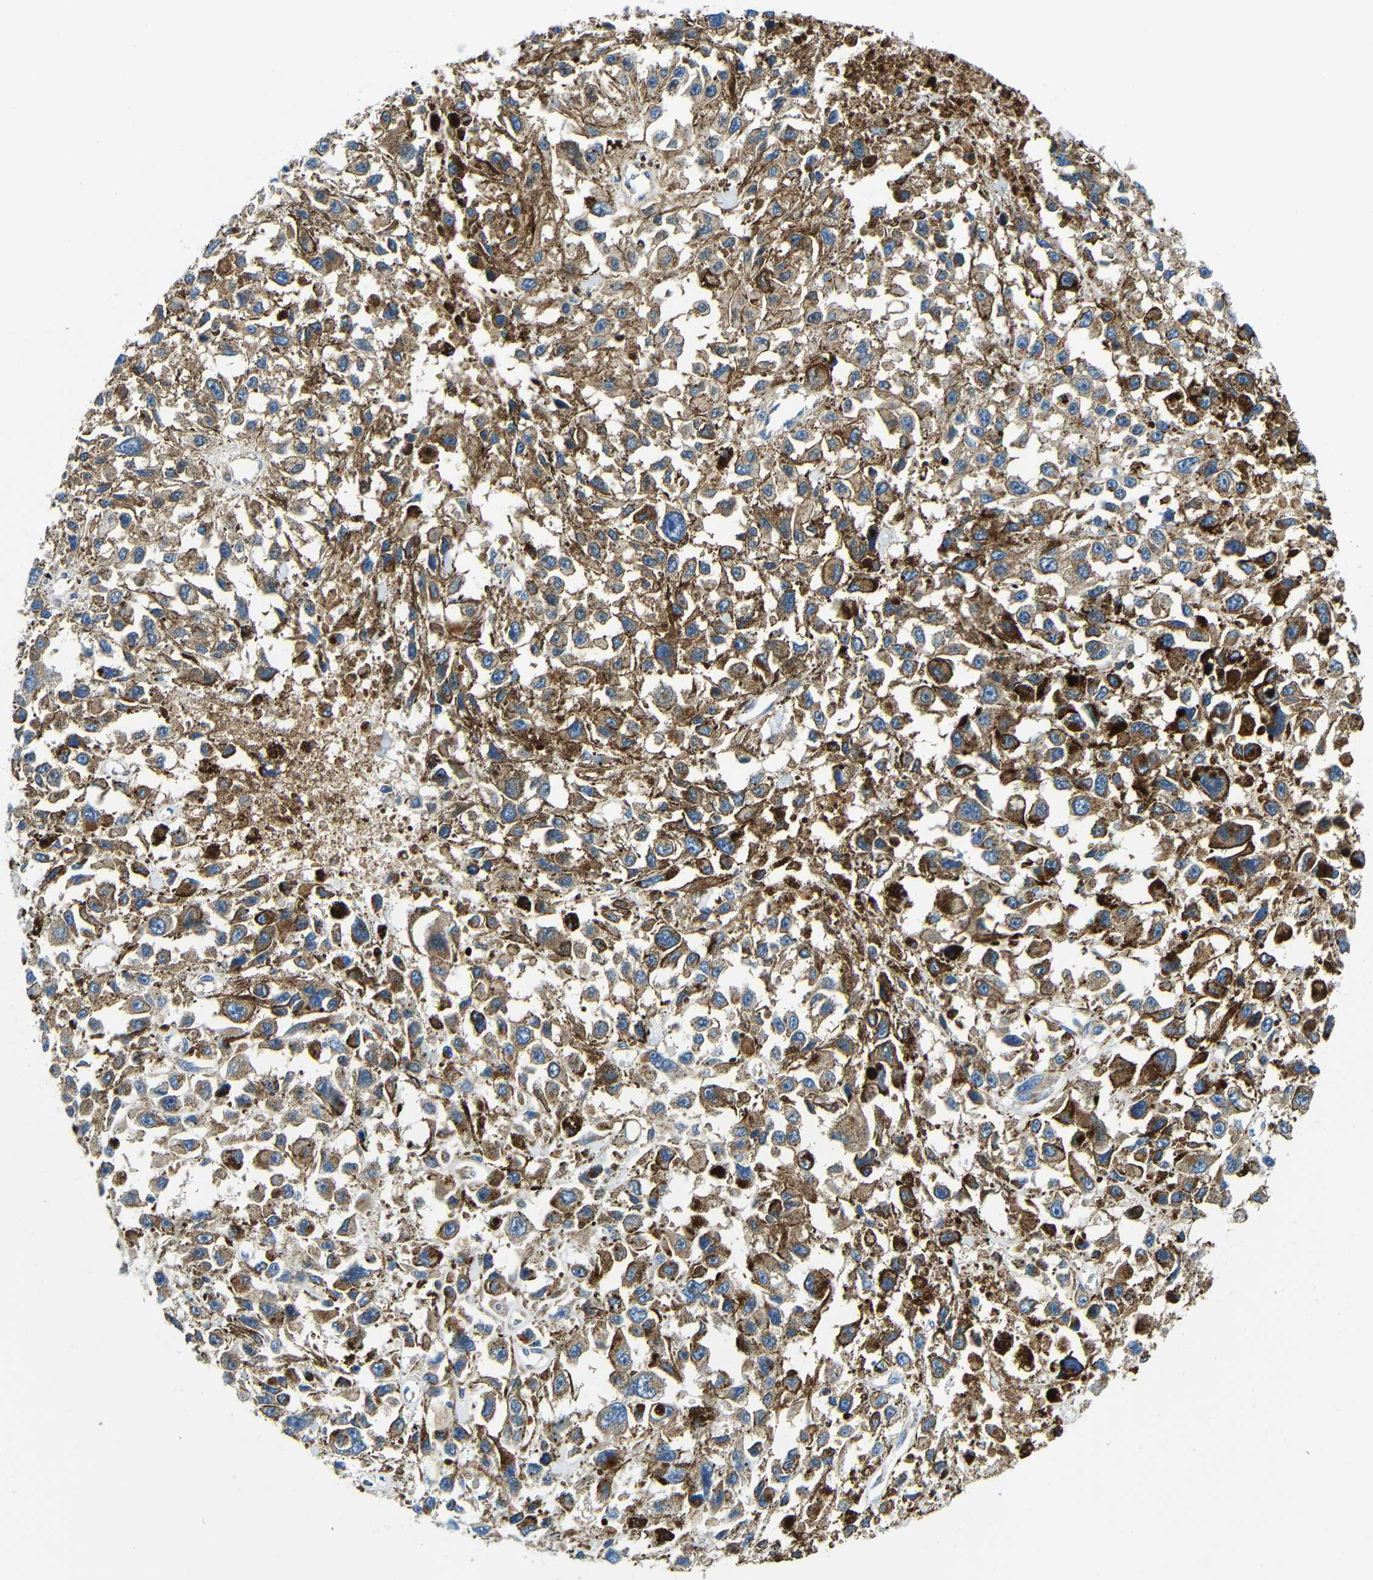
{"staining": {"intensity": "moderate", "quantity": ">75%", "location": "cytoplasmic/membranous"}, "tissue": "melanoma", "cell_type": "Tumor cells", "image_type": "cancer", "snomed": [{"axis": "morphology", "description": "Malignant melanoma, Metastatic site"}, {"axis": "topography", "description": "Lymph node"}], "caption": "Moderate cytoplasmic/membranous expression is appreciated in about >75% of tumor cells in melanoma.", "gene": "USO1", "patient": {"sex": "male", "age": 59}}